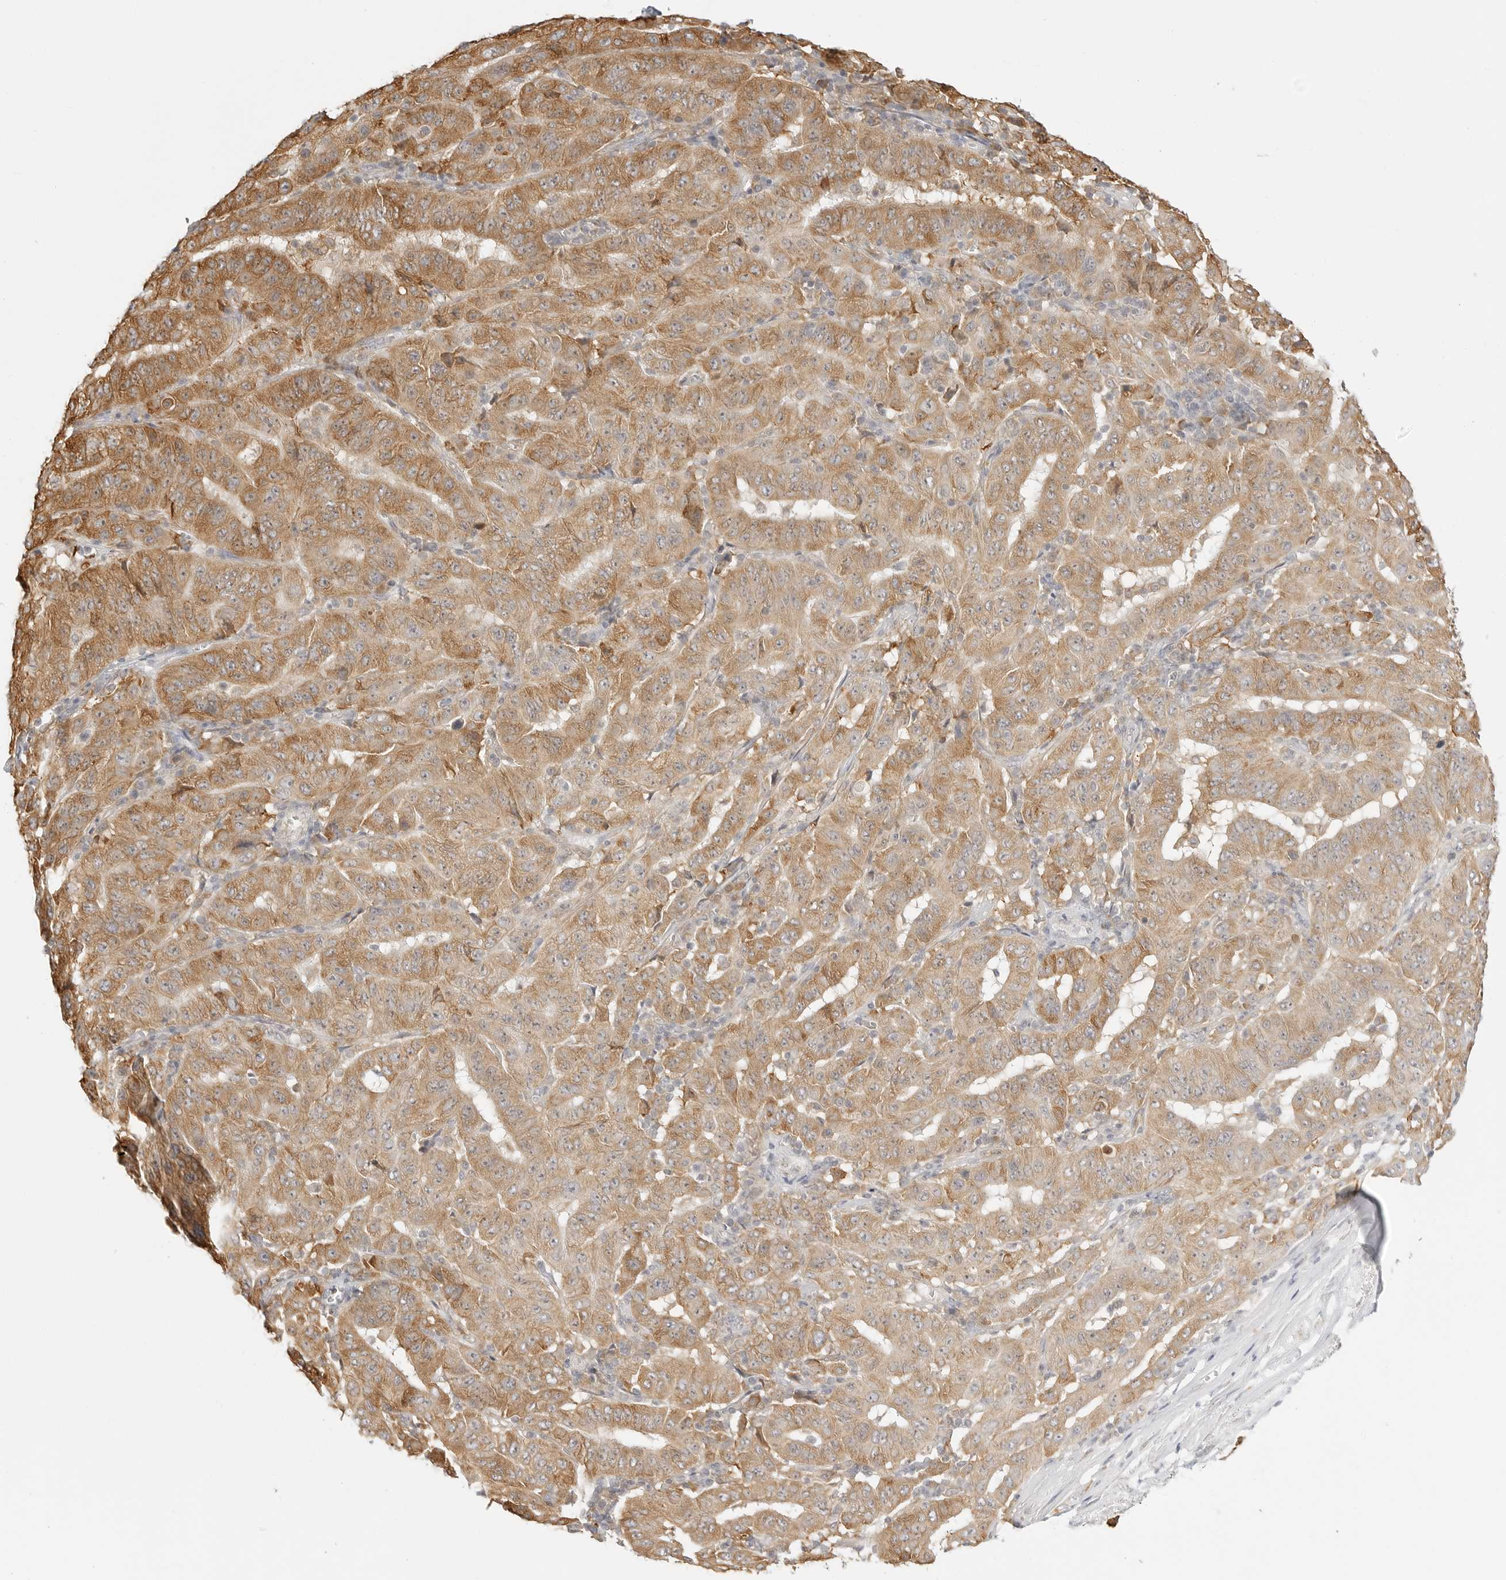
{"staining": {"intensity": "moderate", "quantity": ">75%", "location": "cytoplasmic/membranous"}, "tissue": "pancreatic cancer", "cell_type": "Tumor cells", "image_type": "cancer", "snomed": [{"axis": "morphology", "description": "Adenocarcinoma, NOS"}, {"axis": "topography", "description": "Pancreas"}], "caption": "This histopathology image demonstrates immunohistochemistry (IHC) staining of adenocarcinoma (pancreatic), with medium moderate cytoplasmic/membranous positivity in about >75% of tumor cells.", "gene": "THEM4", "patient": {"sex": "male", "age": 63}}